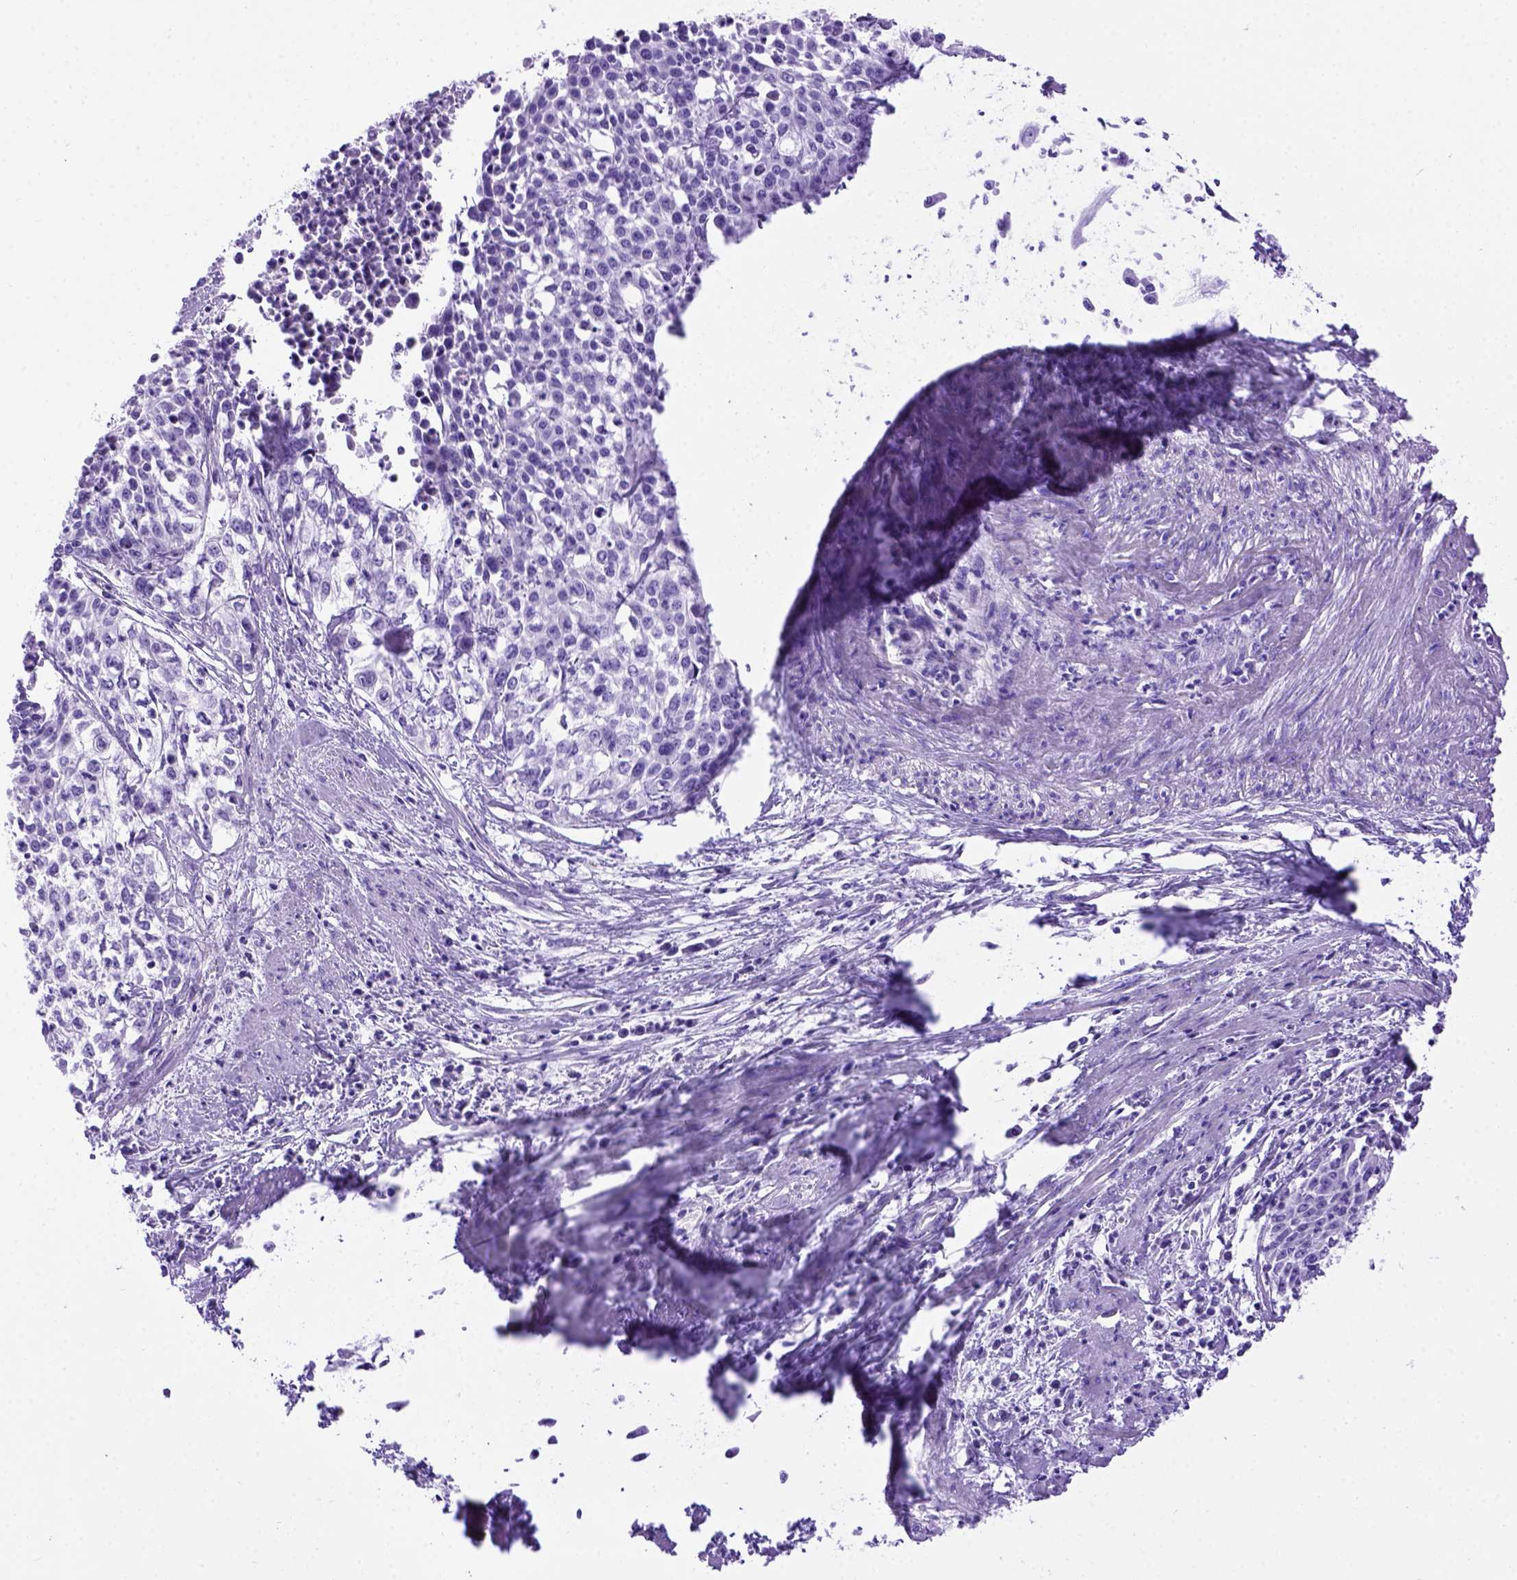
{"staining": {"intensity": "negative", "quantity": "none", "location": "none"}, "tissue": "cervical cancer", "cell_type": "Tumor cells", "image_type": "cancer", "snomed": [{"axis": "morphology", "description": "Squamous cell carcinoma, NOS"}, {"axis": "topography", "description": "Cervix"}], "caption": "Micrograph shows no protein staining in tumor cells of cervical squamous cell carcinoma tissue.", "gene": "MEOX2", "patient": {"sex": "female", "age": 39}}